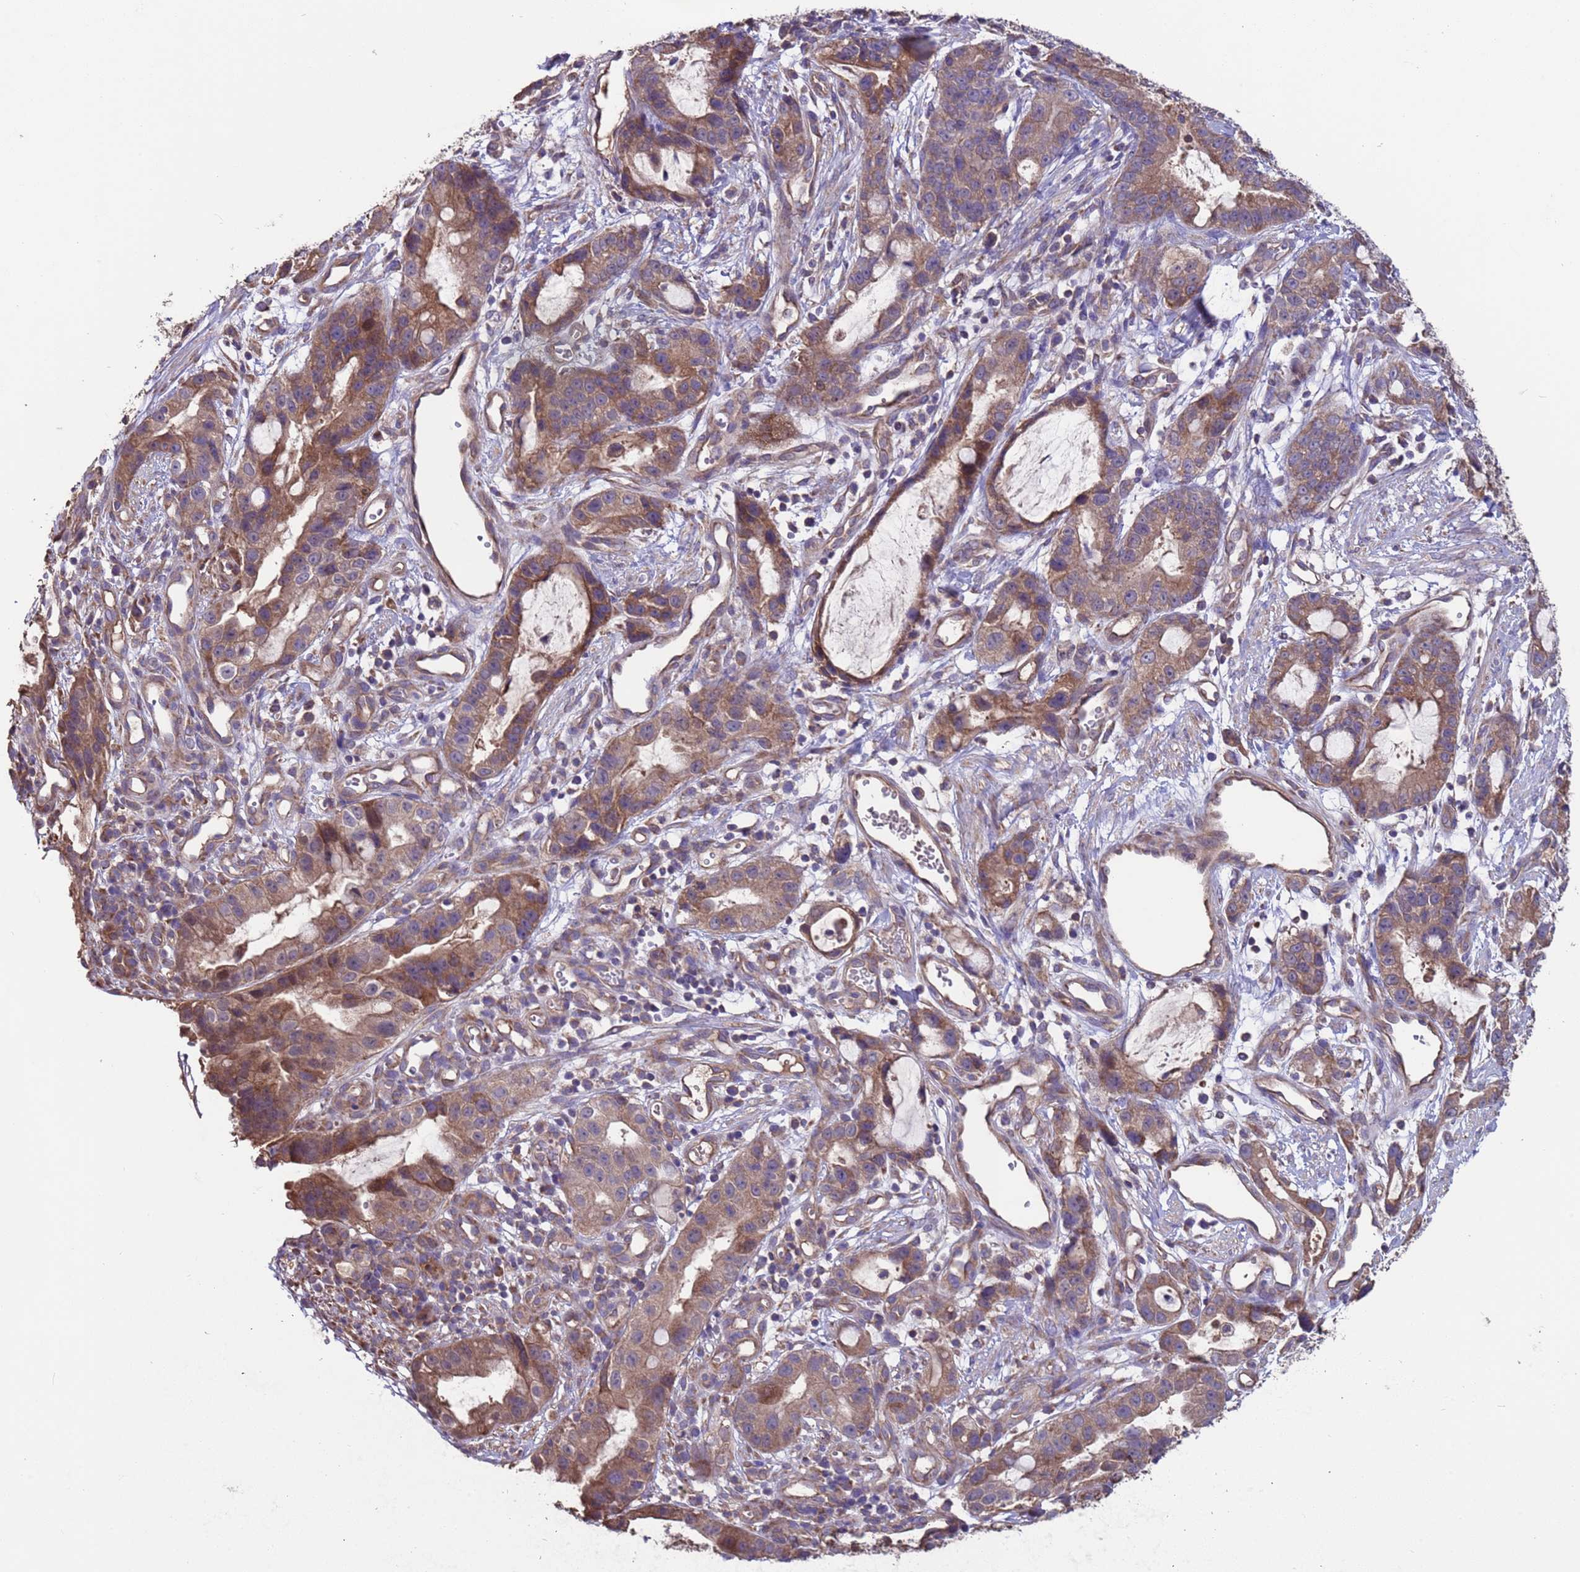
{"staining": {"intensity": "moderate", "quantity": ">75%", "location": "cytoplasmic/membranous"}, "tissue": "stomach cancer", "cell_type": "Tumor cells", "image_type": "cancer", "snomed": [{"axis": "morphology", "description": "Adenocarcinoma, NOS"}, {"axis": "topography", "description": "Stomach"}], "caption": "Immunohistochemical staining of stomach adenocarcinoma displays medium levels of moderate cytoplasmic/membranous positivity in approximately >75% of tumor cells.", "gene": "EEF1AKMT1", "patient": {"sex": "male", "age": 55}}